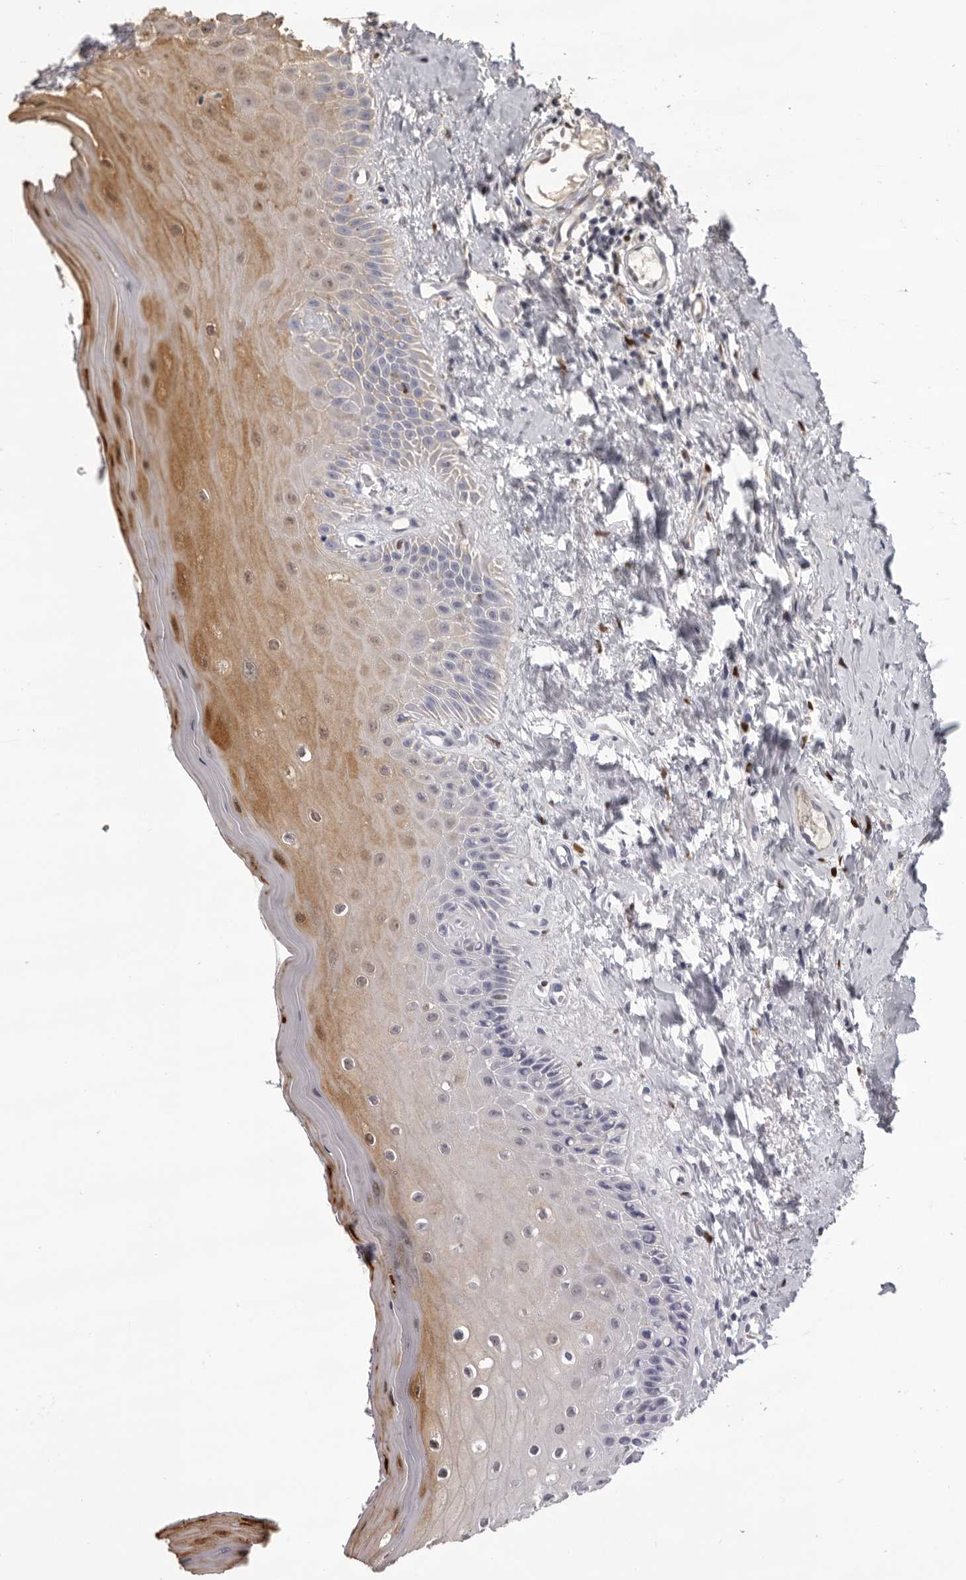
{"staining": {"intensity": "moderate", "quantity": "25%-75%", "location": "cytoplasmic/membranous,nuclear"}, "tissue": "oral mucosa", "cell_type": "Squamous epithelial cells", "image_type": "normal", "snomed": [{"axis": "morphology", "description": "Normal tissue, NOS"}, {"axis": "topography", "description": "Oral tissue"}], "caption": "Protein staining by immunohistochemistry displays moderate cytoplasmic/membranous,nuclear expression in approximately 25%-75% of squamous epithelial cells in unremarkable oral mucosa.", "gene": "IL31", "patient": {"sex": "male", "age": 66}}